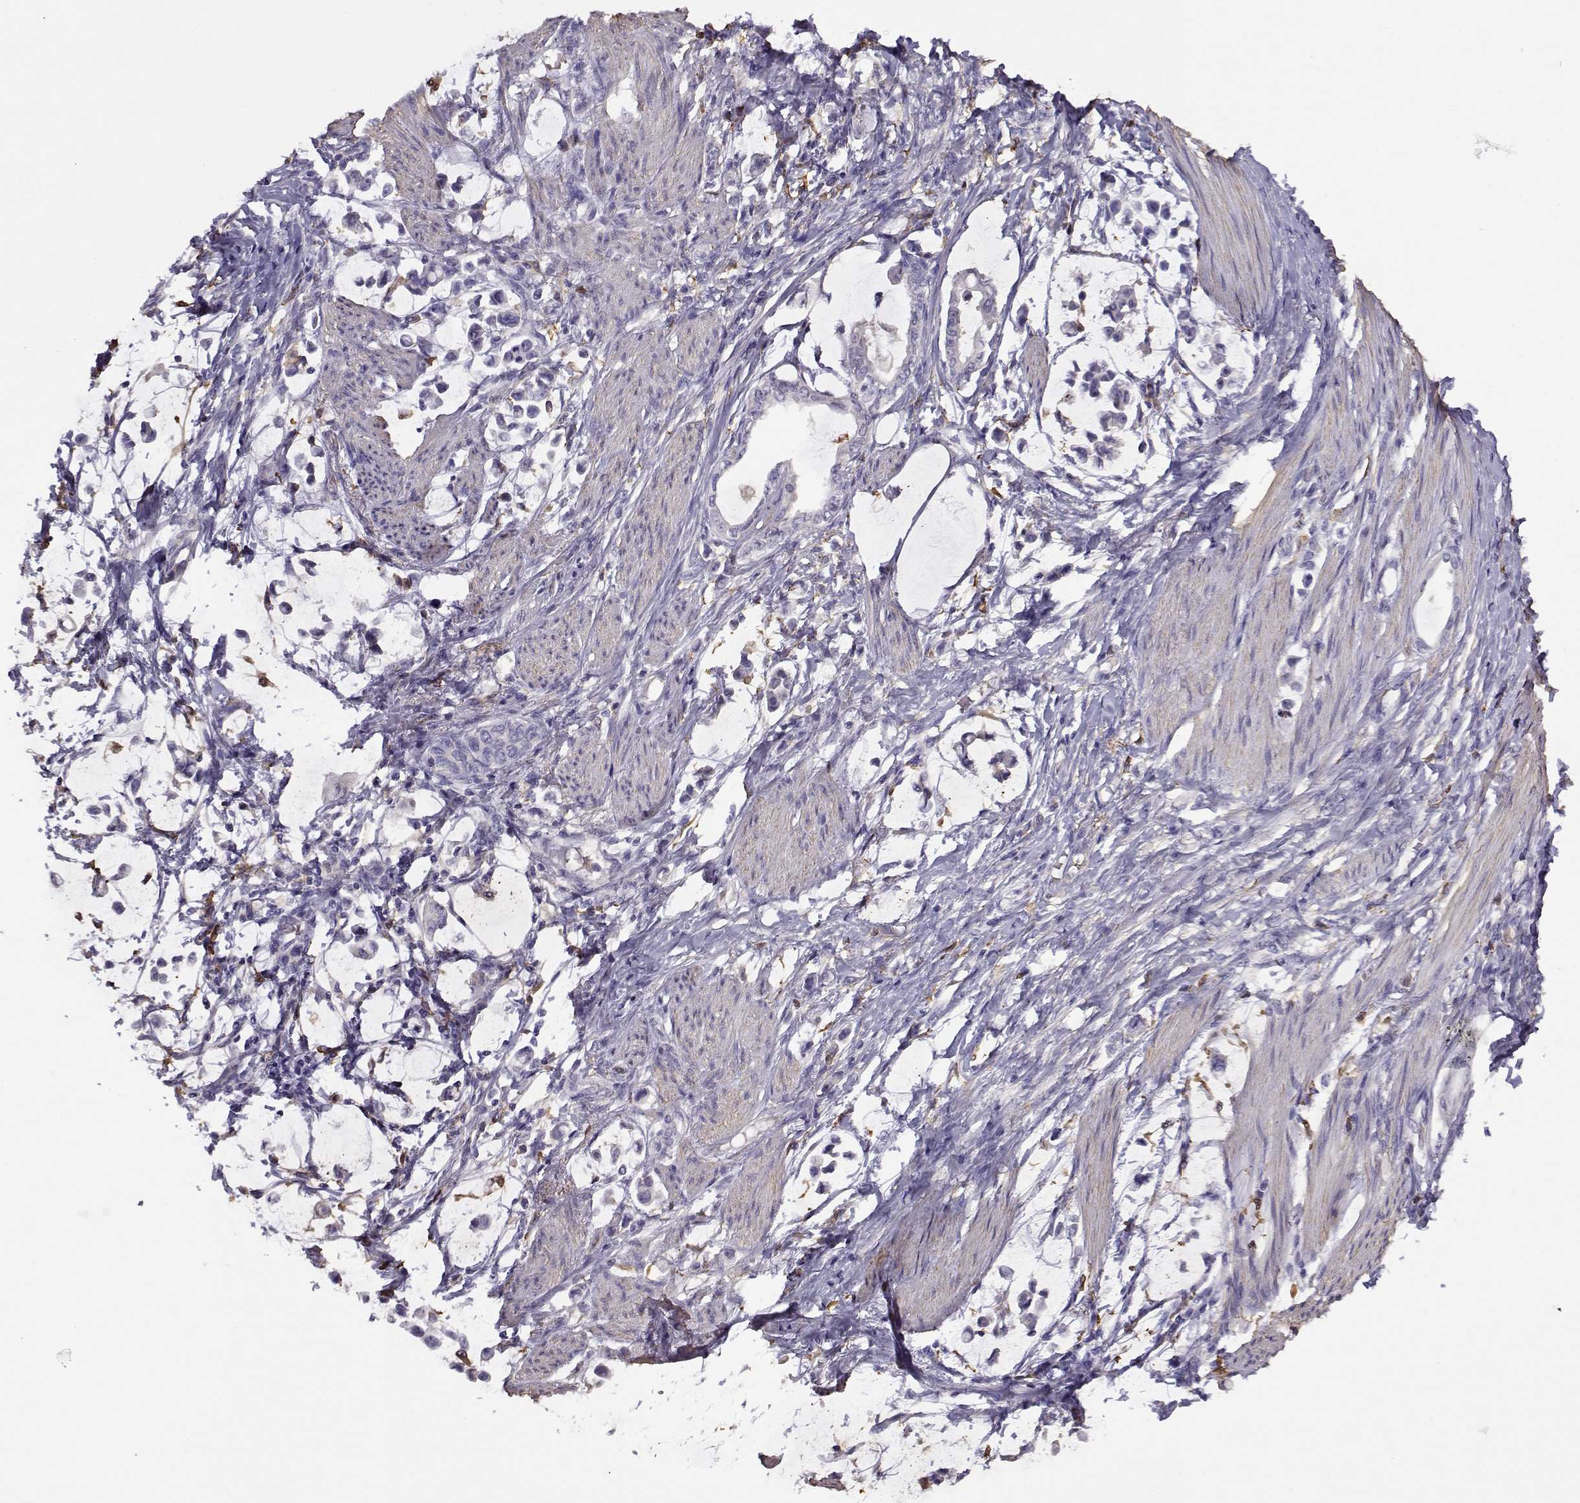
{"staining": {"intensity": "negative", "quantity": "none", "location": "none"}, "tissue": "stomach cancer", "cell_type": "Tumor cells", "image_type": "cancer", "snomed": [{"axis": "morphology", "description": "Adenocarcinoma, NOS"}, {"axis": "topography", "description": "Stomach"}], "caption": "Tumor cells show no significant expression in stomach adenocarcinoma. The staining is performed using DAB (3,3'-diaminobenzidine) brown chromogen with nuclei counter-stained in using hematoxylin.", "gene": "UCP3", "patient": {"sex": "male", "age": 82}}